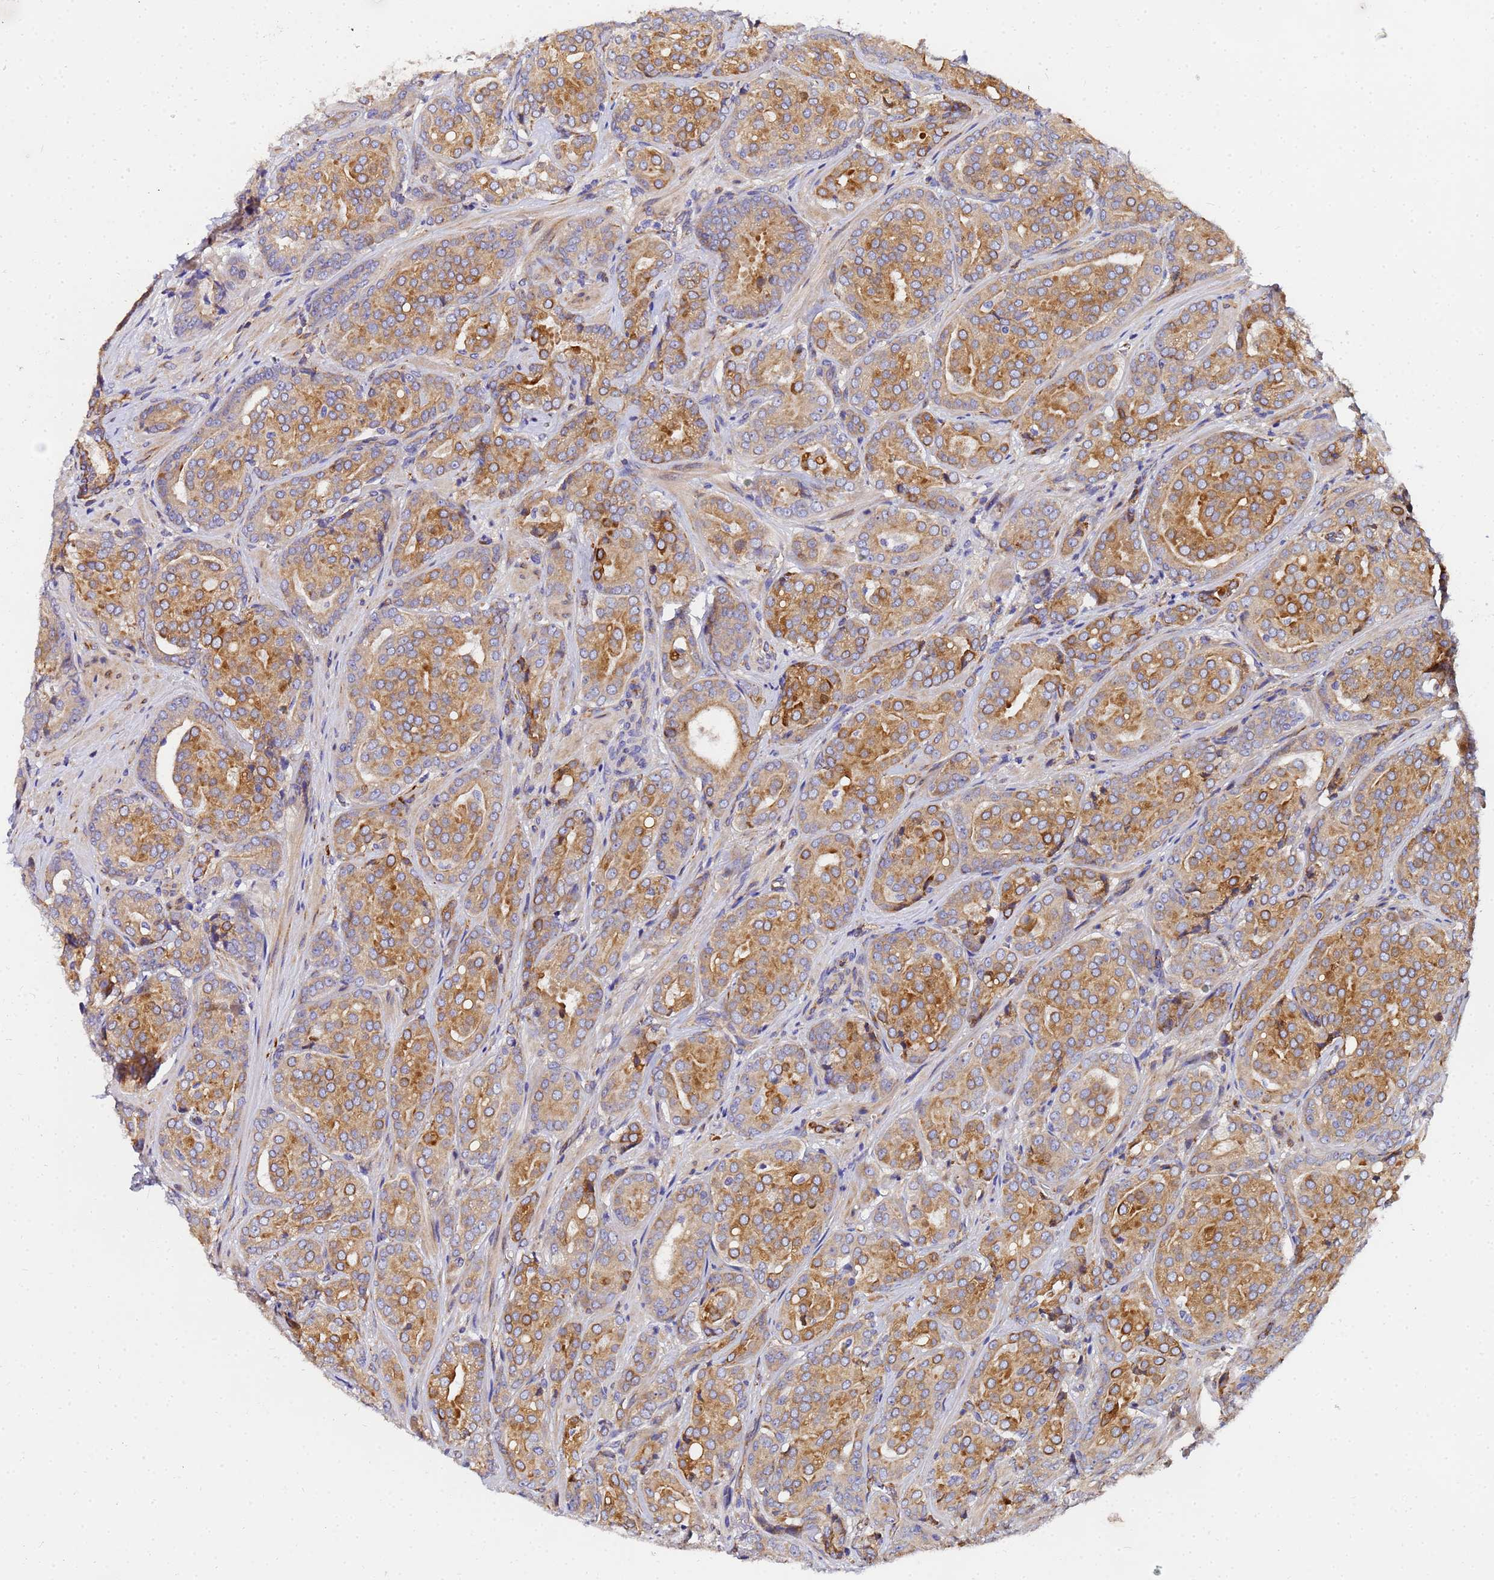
{"staining": {"intensity": "moderate", "quantity": ">75%", "location": "cytoplasmic/membranous"}, "tissue": "prostate cancer", "cell_type": "Tumor cells", "image_type": "cancer", "snomed": [{"axis": "morphology", "description": "Adenocarcinoma, High grade"}, {"axis": "topography", "description": "Prostate"}], "caption": "High-grade adenocarcinoma (prostate) stained for a protein (brown) demonstrates moderate cytoplasmic/membranous positive expression in about >75% of tumor cells.", "gene": "POM121", "patient": {"sex": "male", "age": 68}}